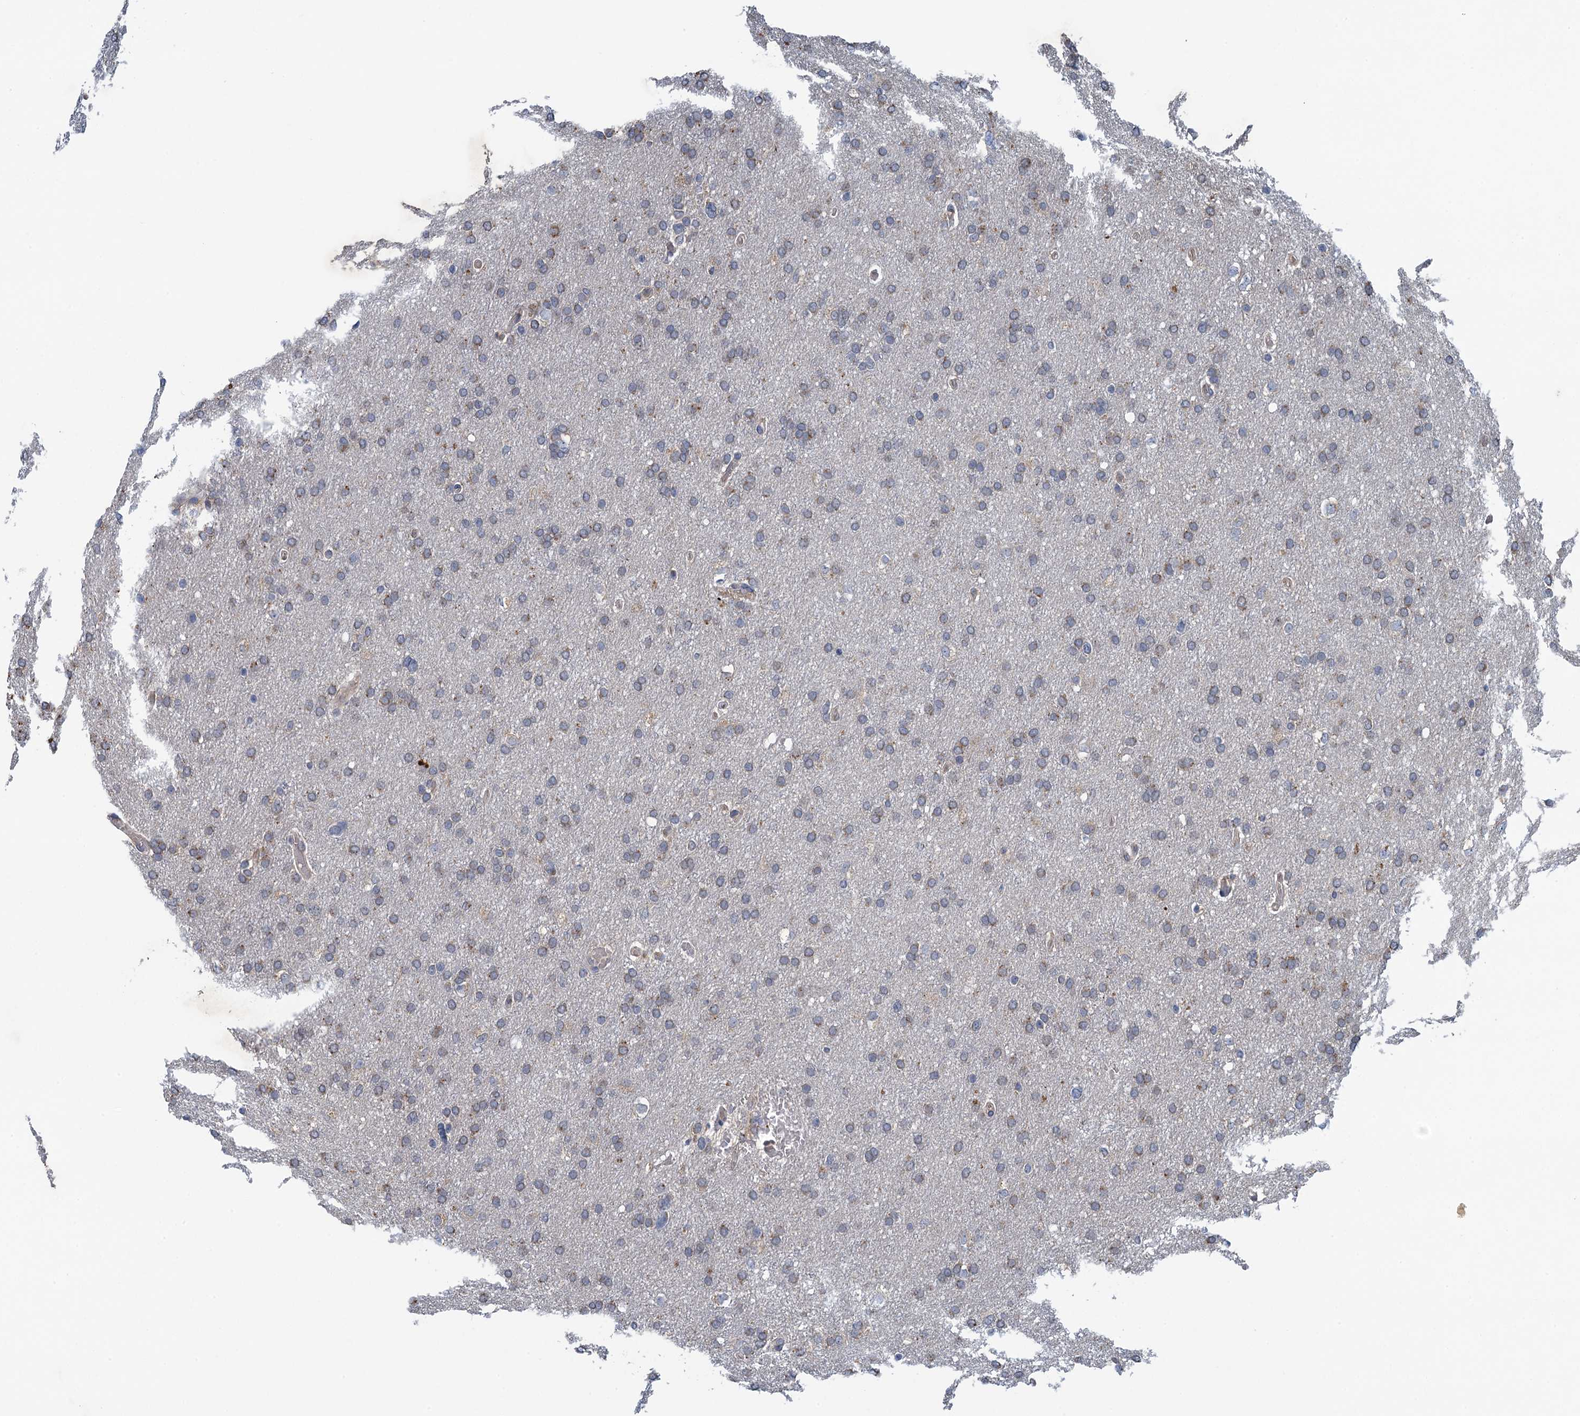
{"staining": {"intensity": "weak", "quantity": "<25%", "location": "cytoplasmic/membranous"}, "tissue": "glioma", "cell_type": "Tumor cells", "image_type": "cancer", "snomed": [{"axis": "morphology", "description": "Glioma, malignant, High grade"}, {"axis": "topography", "description": "Cerebral cortex"}], "caption": "This is an IHC photomicrograph of glioma. There is no positivity in tumor cells.", "gene": "KBTBD8", "patient": {"sex": "female", "age": 36}}